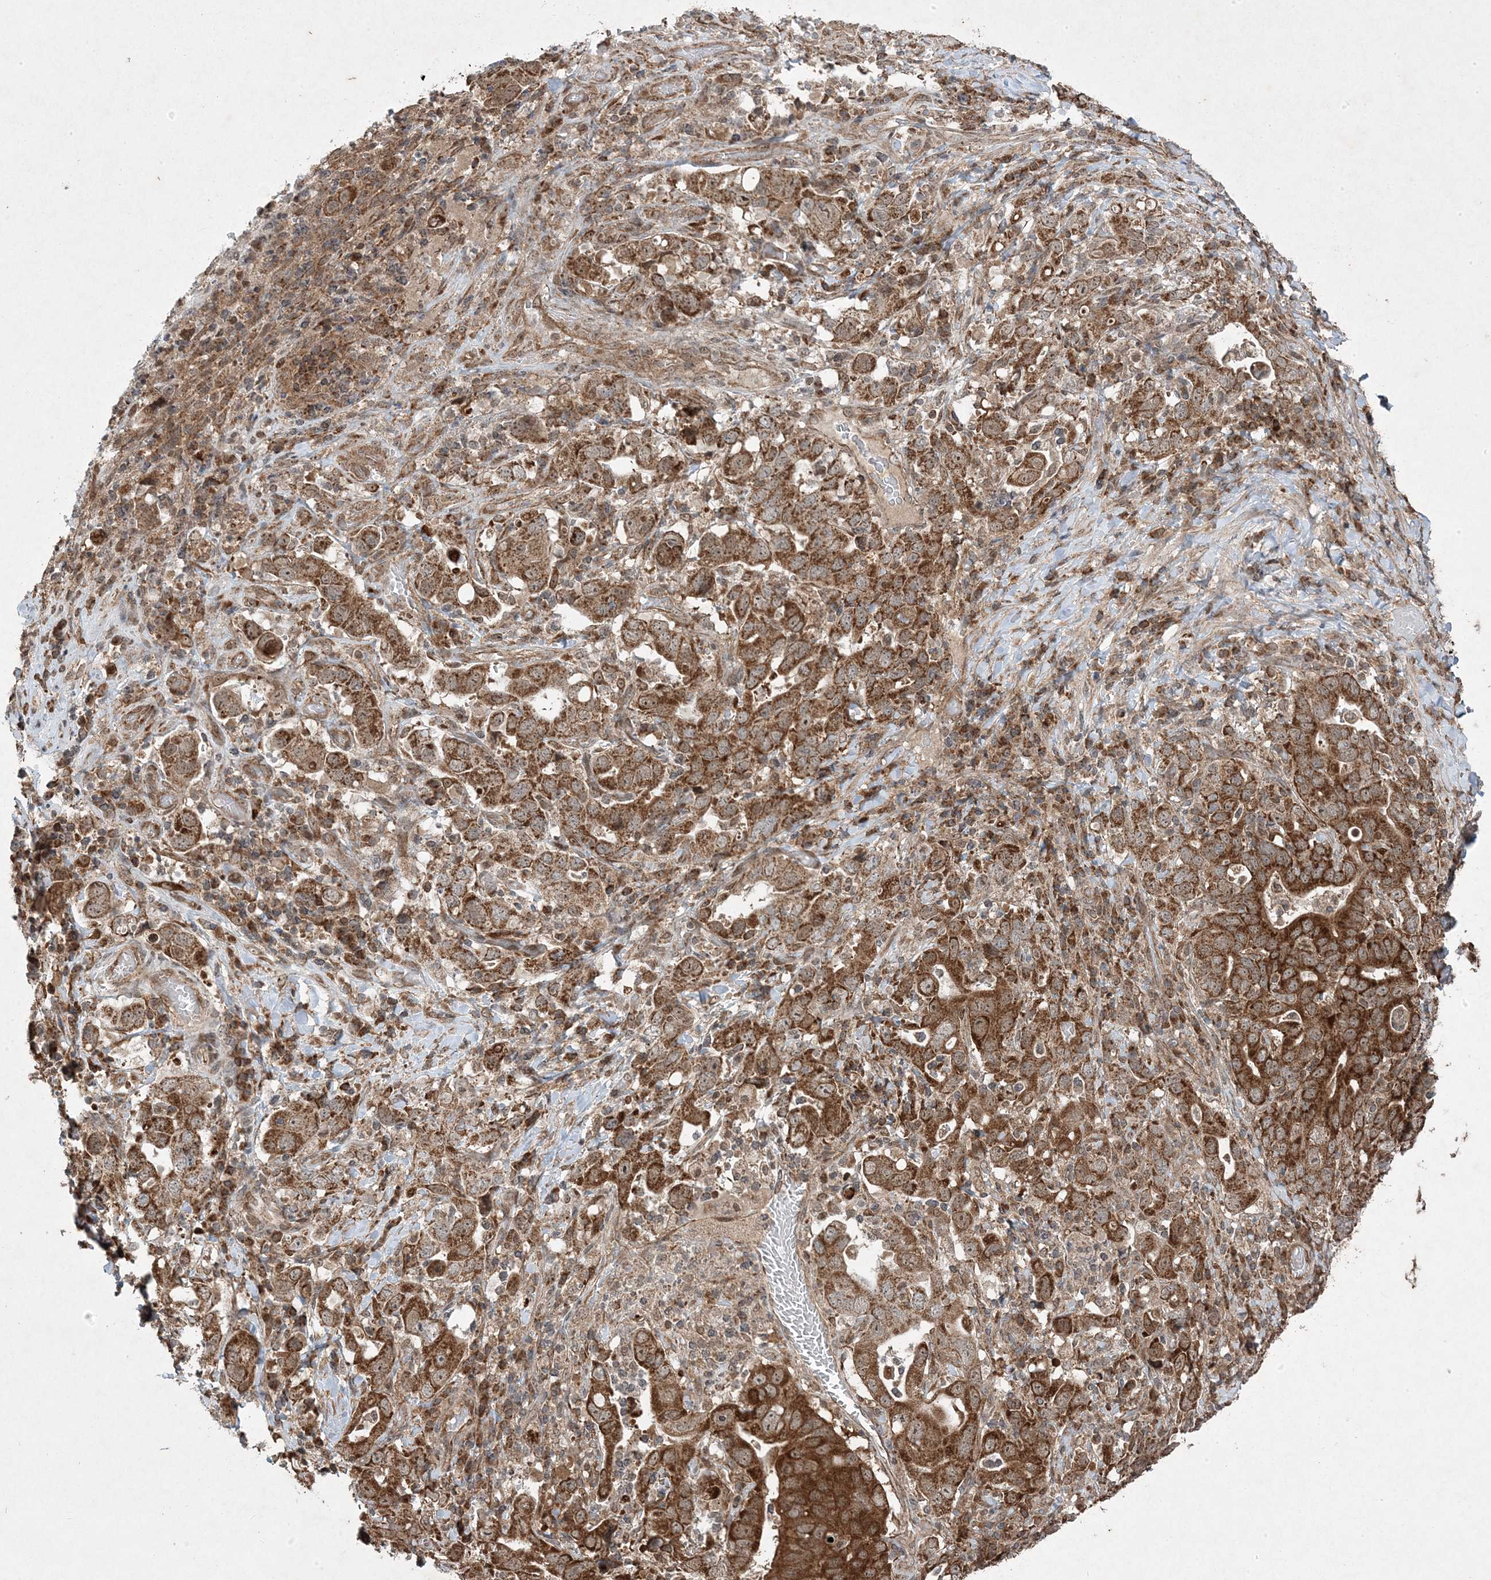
{"staining": {"intensity": "moderate", "quantity": ">75%", "location": "cytoplasmic/membranous"}, "tissue": "stomach cancer", "cell_type": "Tumor cells", "image_type": "cancer", "snomed": [{"axis": "morphology", "description": "Adenocarcinoma, NOS"}, {"axis": "topography", "description": "Stomach, upper"}], "caption": "Tumor cells show medium levels of moderate cytoplasmic/membranous positivity in approximately >75% of cells in adenocarcinoma (stomach).", "gene": "PLEKHM2", "patient": {"sex": "male", "age": 62}}